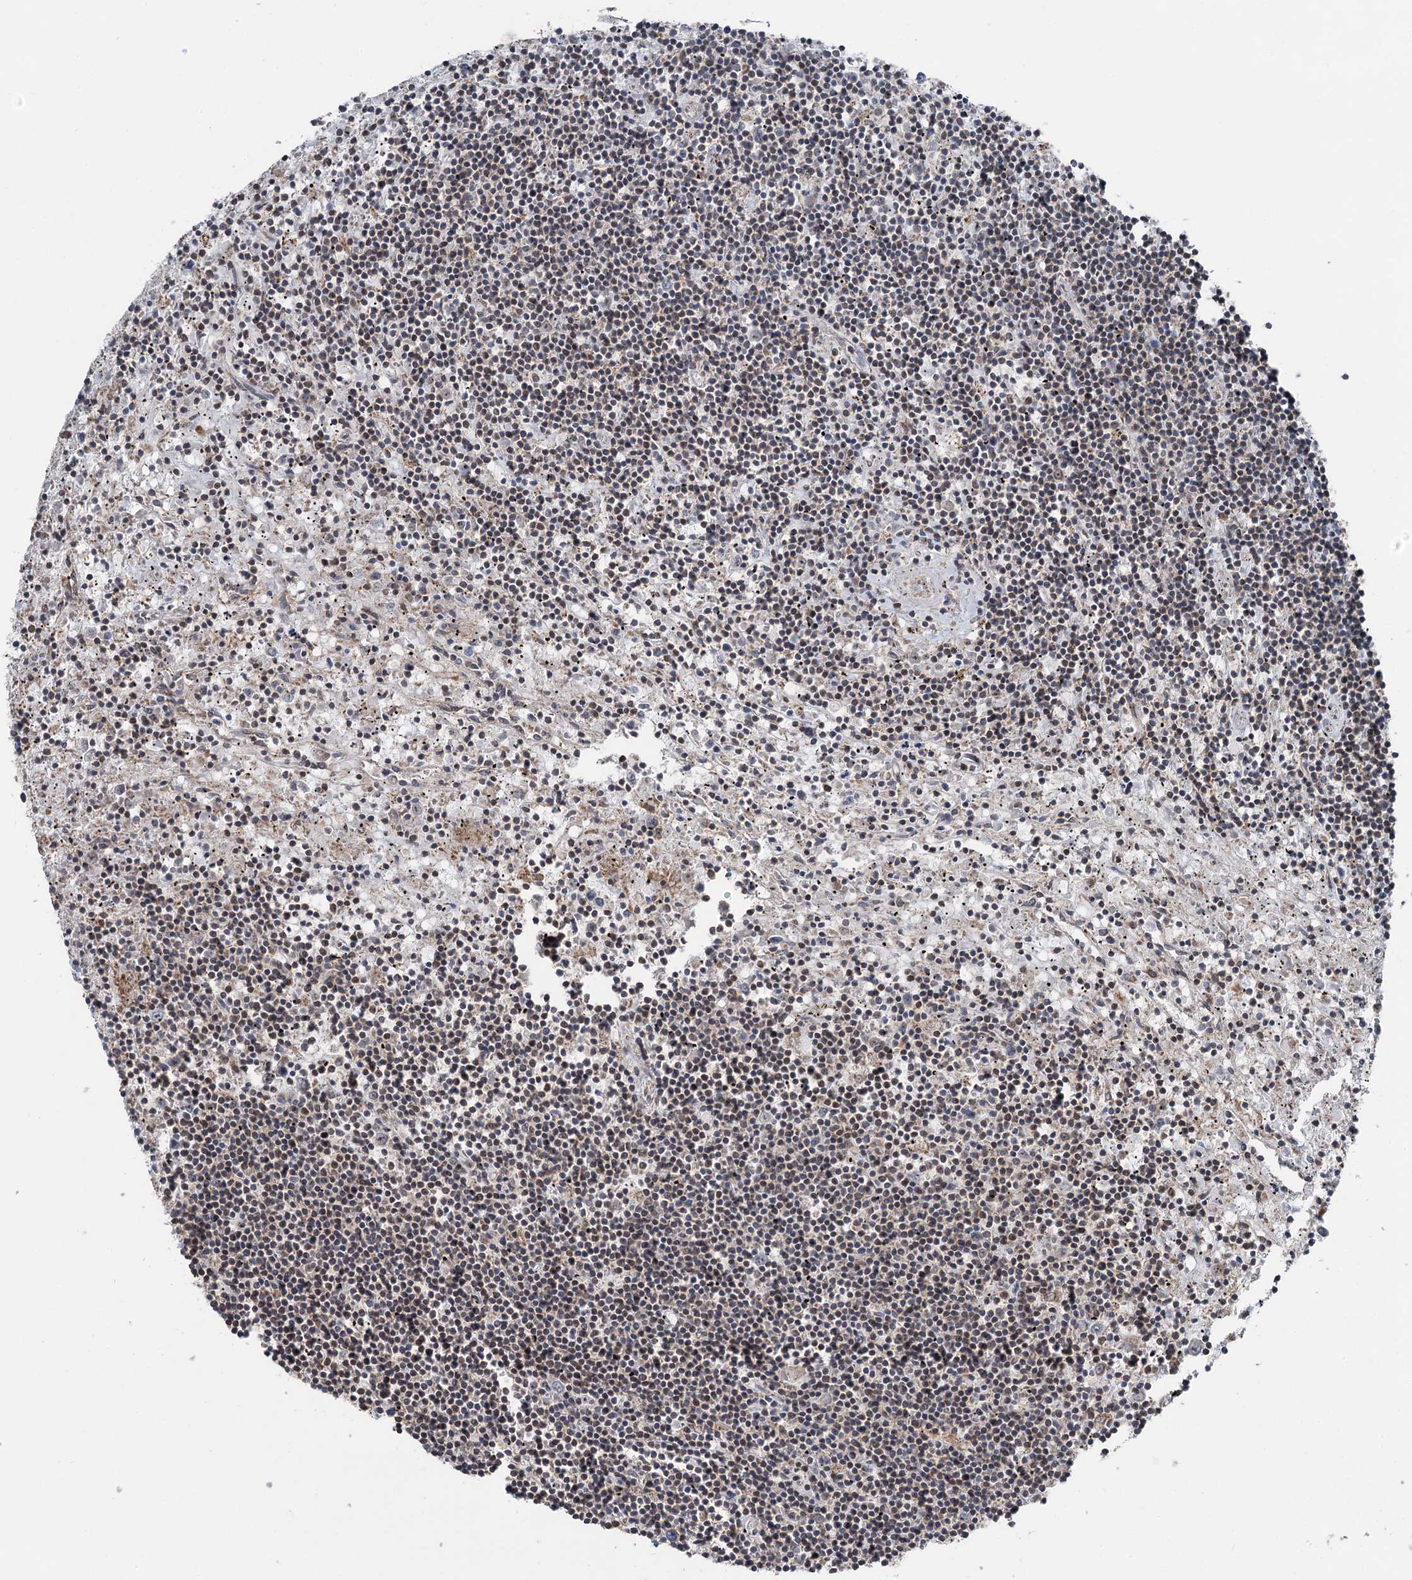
{"staining": {"intensity": "negative", "quantity": "none", "location": "none"}, "tissue": "lymphoma", "cell_type": "Tumor cells", "image_type": "cancer", "snomed": [{"axis": "morphology", "description": "Malignant lymphoma, non-Hodgkin's type, Low grade"}, {"axis": "topography", "description": "Spleen"}], "caption": "IHC image of neoplastic tissue: human lymphoma stained with DAB exhibits no significant protein positivity in tumor cells.", "gene": "STEEP1", "patient": {"sex": "male", "age": 76}}